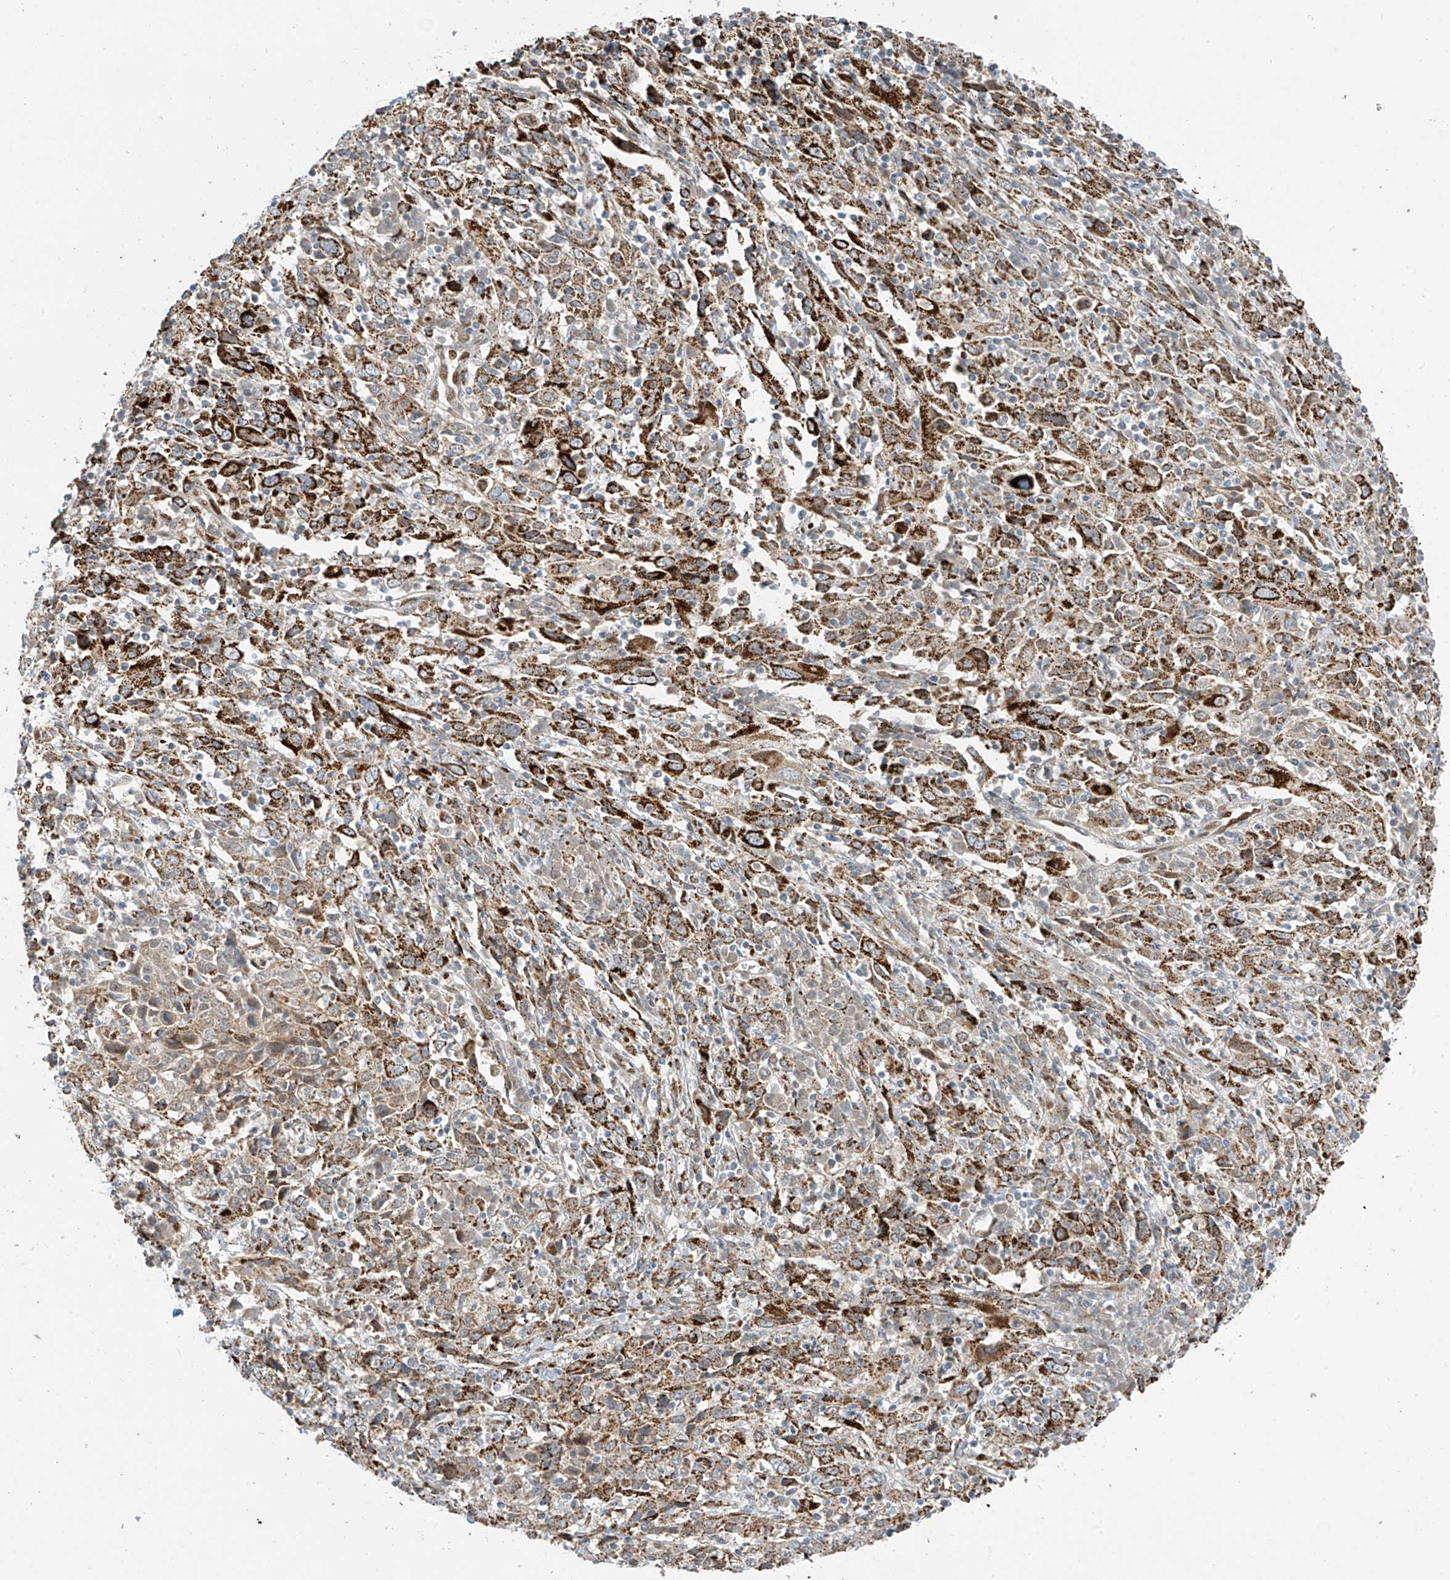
{"staining": {"intensity": "strong", "quantity": "25%-75%", "location": "cytoplasmic/membranous"}, "tissue": "cervical cancer", "cell_type": "Tumor cells", "image_type": "cancer", "snomed": [{"axis": "morphology", "description": "Squamous cell carcinoma, NOS"}, {"axis": "topography", "description": "Cervix"}], "caption": "Protein expression analysis of human cervical cancer reveals strong cytoplasmic/membranous positivity in approximately 25%-75% of tumor cells. (Brightfield microscopy of DAB IHC at high magnification).", "gene": "PM20D2", "patient": {"sex": "female", "age": 46}}